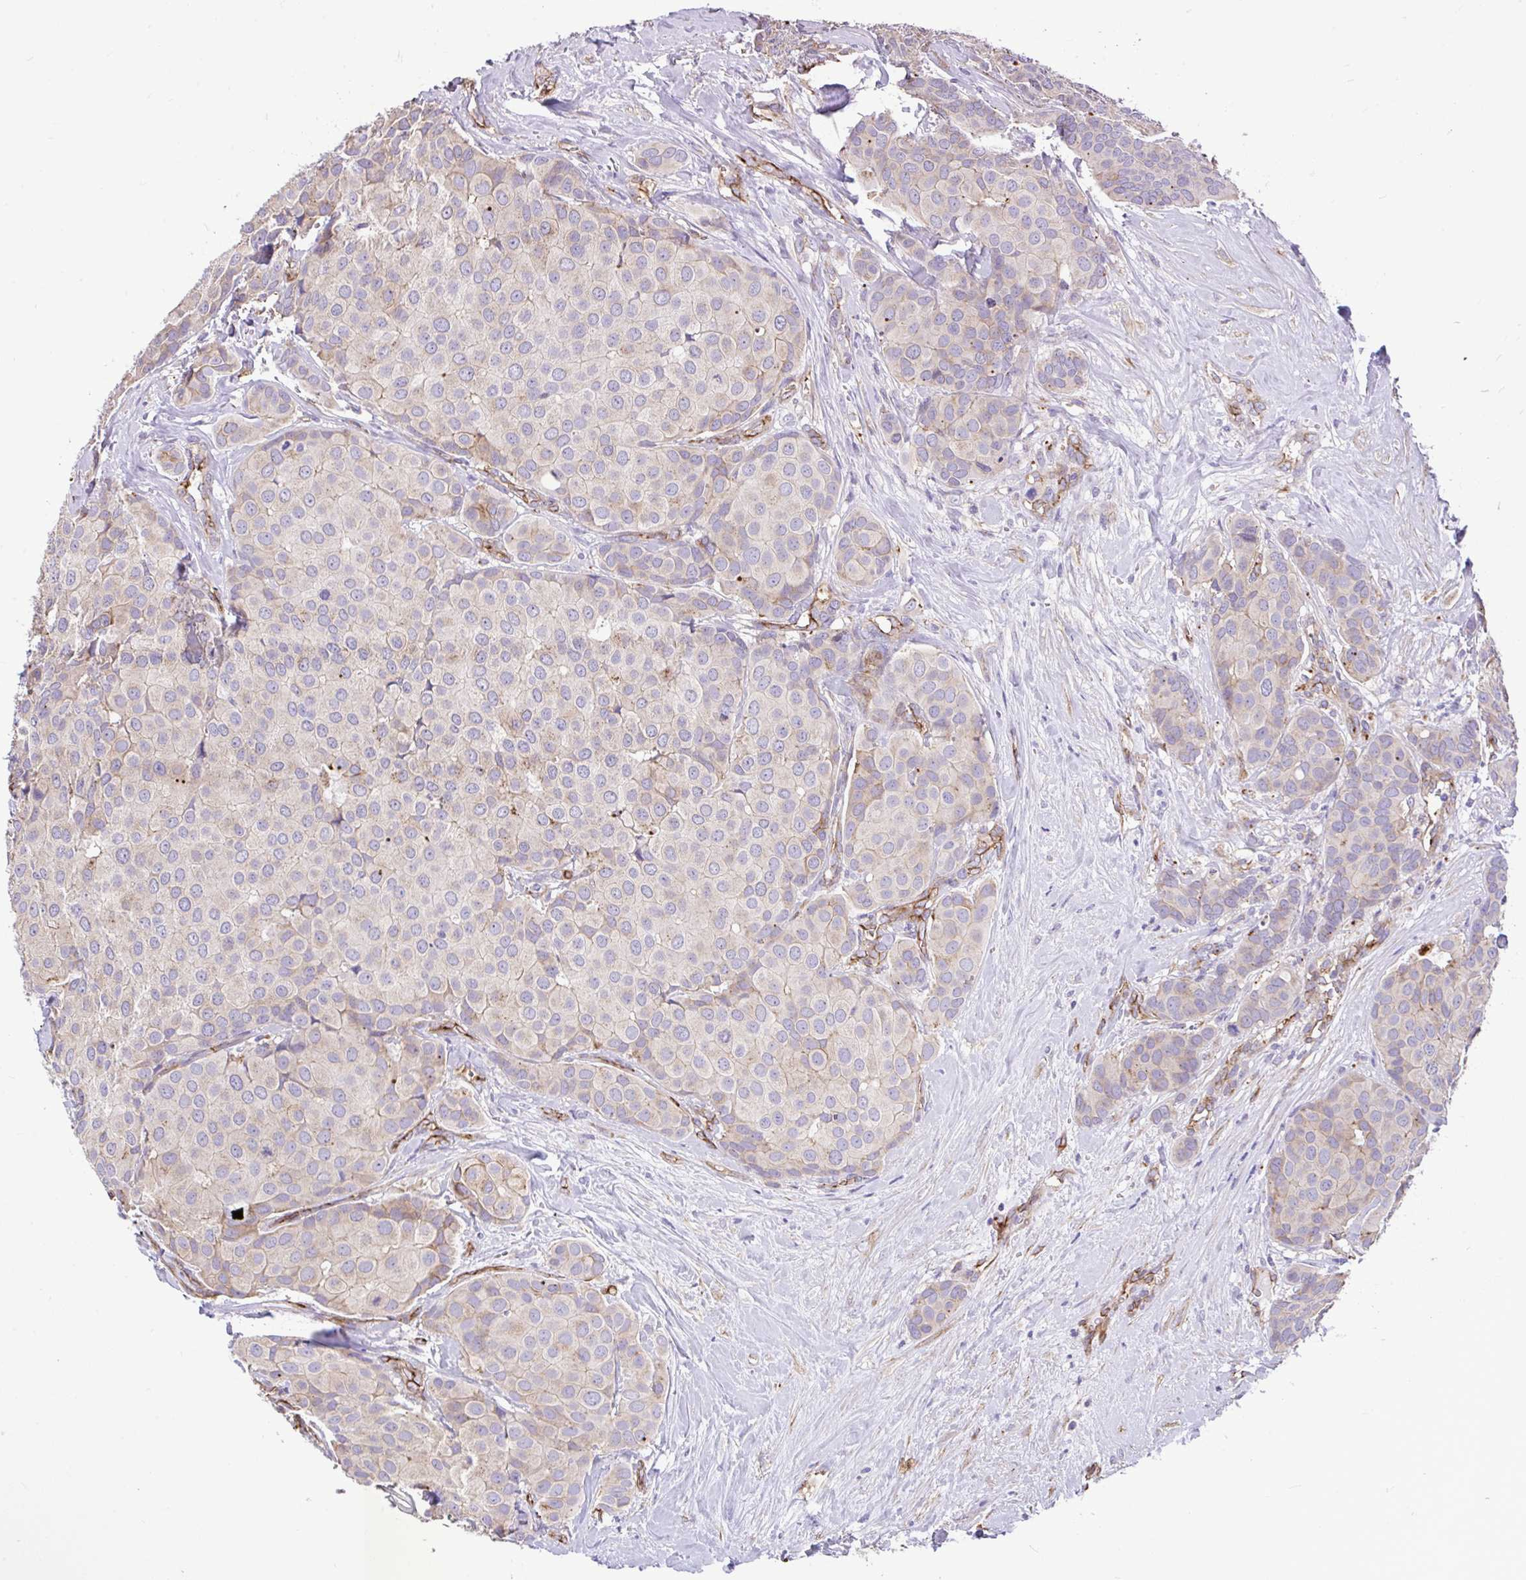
{"staining": {"intensity": "weak", "quantity": "<25%", "location": "cytoplasmic/membranous"}, "tissue": "breast cancer", "cell_type": "Tumor cells", "image_type": "cancer", "snomed": [{"axis": "morphology", "description": "Duct carcinoma"}, {"axis": "topography", "description": "Breast"}], "caption": "Tumor cells show no significant protein staining in breast invasive ductal carcinoma.", "gene": "PTPRK", "patient": {"sex": "female", "age": 70}}